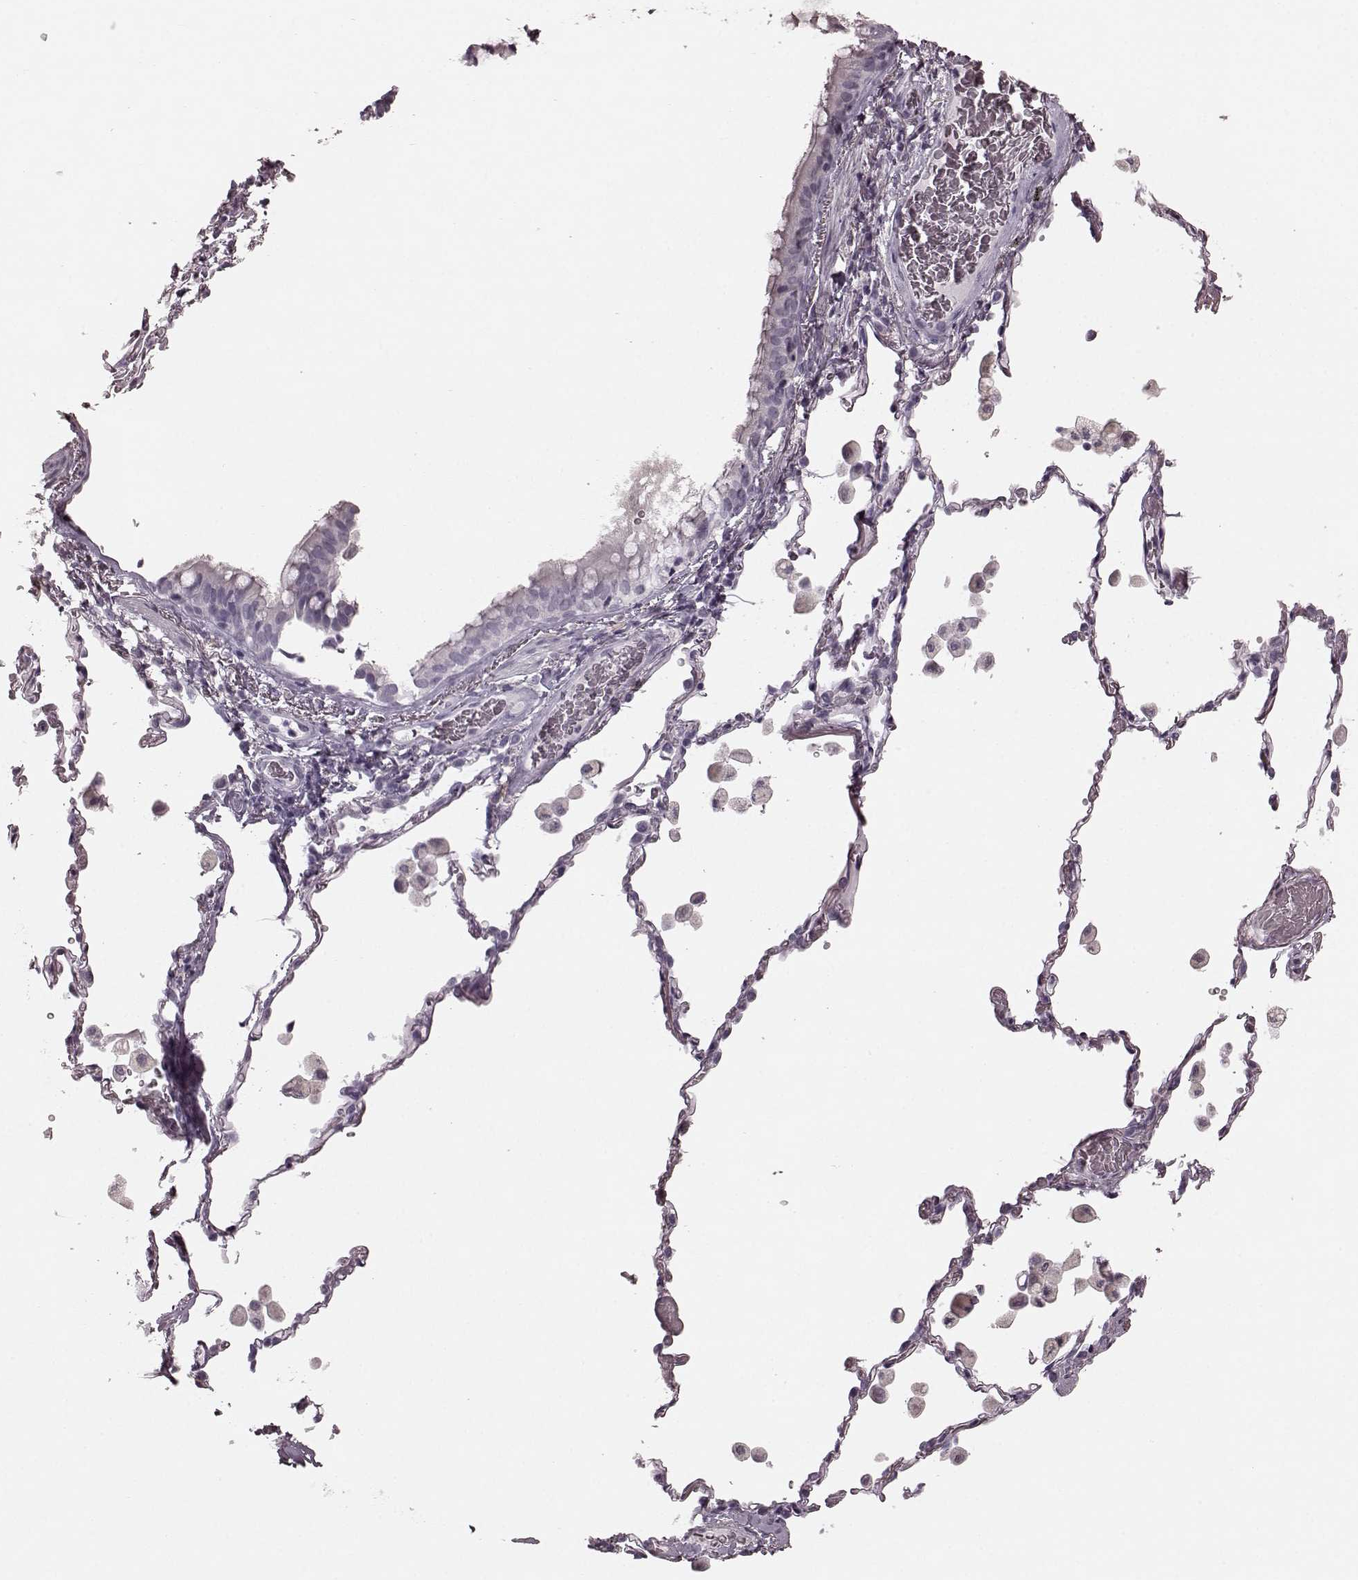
{"staining": {"intensity": "negative", "quantity": "none", "location": "none"}, "tissue": "bronchus", "cell_type": "Respiratory epithelial cells", "image_type": "normal", "snomed": [{"axis": "morphology", "description": "Normal tissue, NOS"}, {"axis": "topography", "description": "Bronchus"}, {"axis": "topography", "description": "Lung"}], "caption": "This is a histopathology image of IHC staining of normal bronchus, which shows no expression in respiratory epithelial cells.", "gene": "TRPM1", "patient": {"sex": "male", "age": 54}}